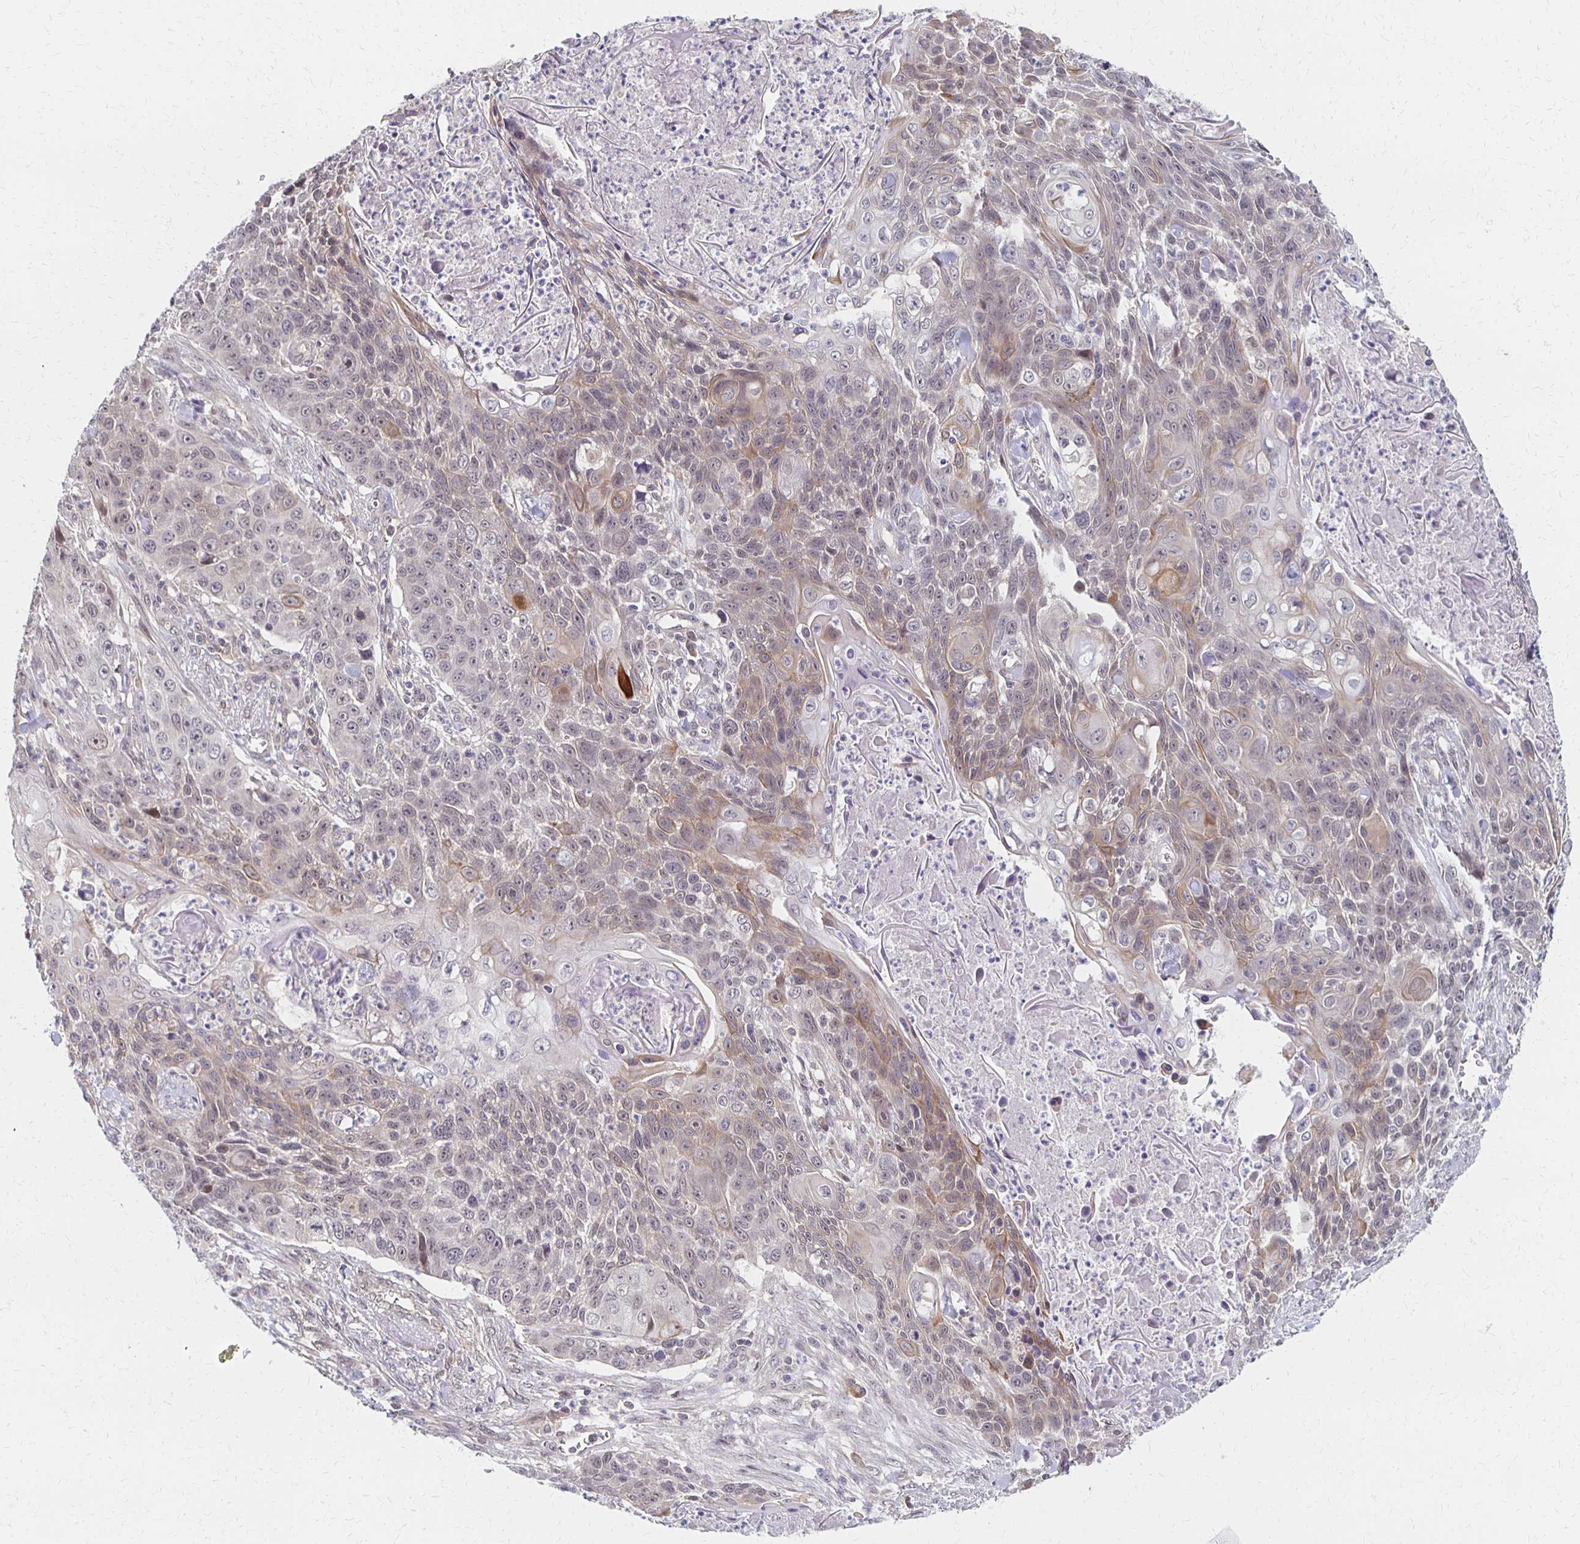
{"staining": {"intensity": "weak", "quantity": "<25%", "location": "cytoplasmic/membranous"}, "tissue": "lung cancer", "cell_type": "Tumor cells", "image_type": "cancer", "snomed": [{"axis": "morphology", "description": "Squamous cell carcinoma, NOS"}, {"axis": "morphology", "description": "Squamous cell carcinoma, metastatic, NOS"}, {"axis": "topography", "description": "Lung"}, {"axis": "topography", "description": "Pleura, NOS"}], "caption": "This is a photomicrograph of immunohistochemistry staining of lung cancer, which shows no staining in tumor cells. The staining is performed using DAB (3,3'-diaminobenzidine) brown chromogen with nuclei counter-stained in using hematoxylin.", "gene": "PRKCB", "patient": {"sex": "male", "age": 72}}